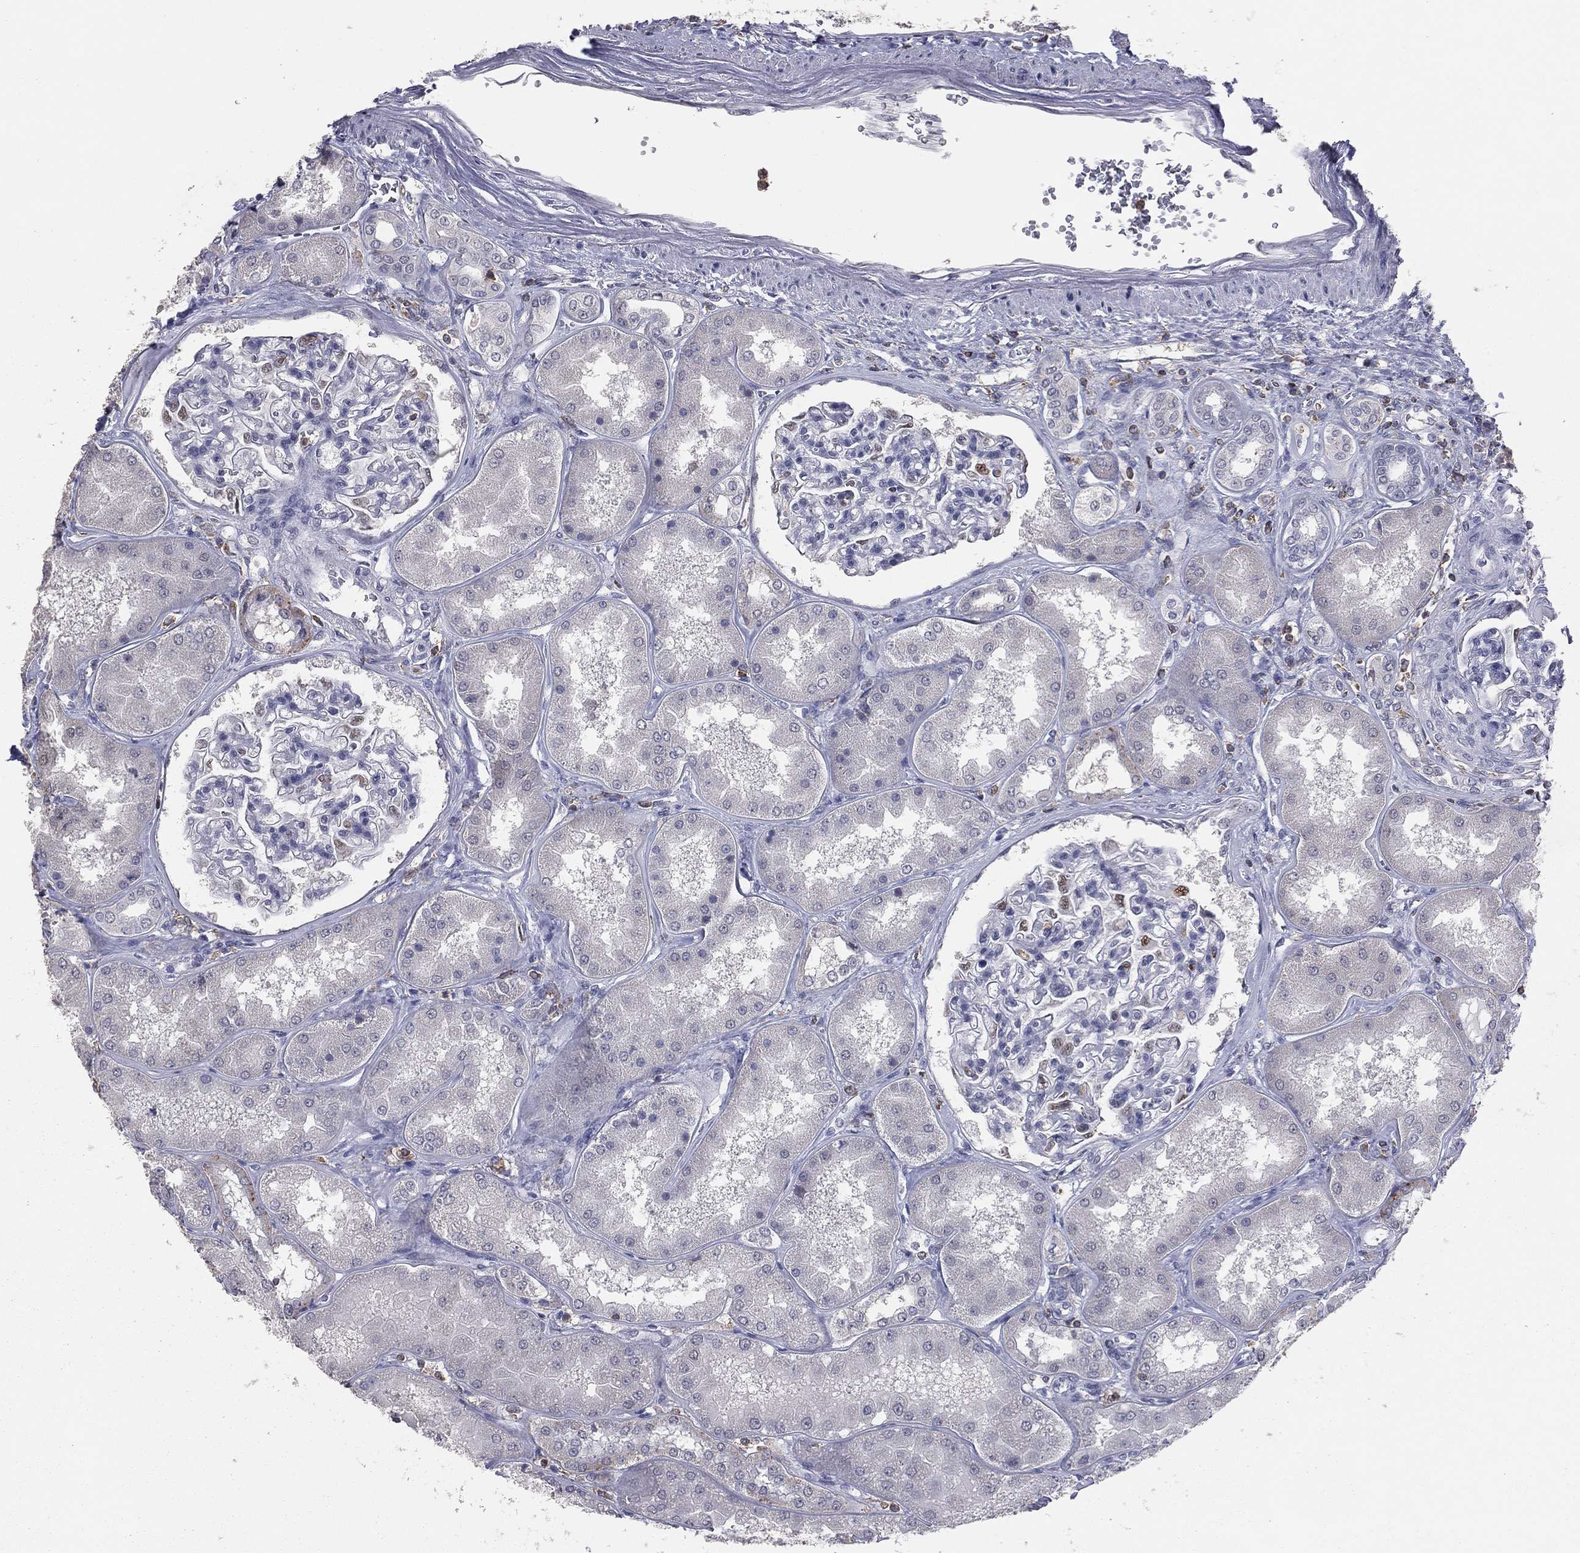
{"staining": {"intensity": "negative", "quantity": "none", "location": "none"}, "tissue": "kidney", "cell_type": "Cells in glomeruli", "image_type": "normal", "snomed": [{"axis": "morphology", "description": "Normal tissue, NOS"}, {"axis": "topography", "description": "Kidney"}], "caption": "High power microscopy photomicrograph of an immunohistochemistry (IHC) histopathology image of benign kidney, revealing no significant staining in cells in glomeruli.", "gene": "PSTPIP1", "patient": {"sex": "female", "age": 56}}